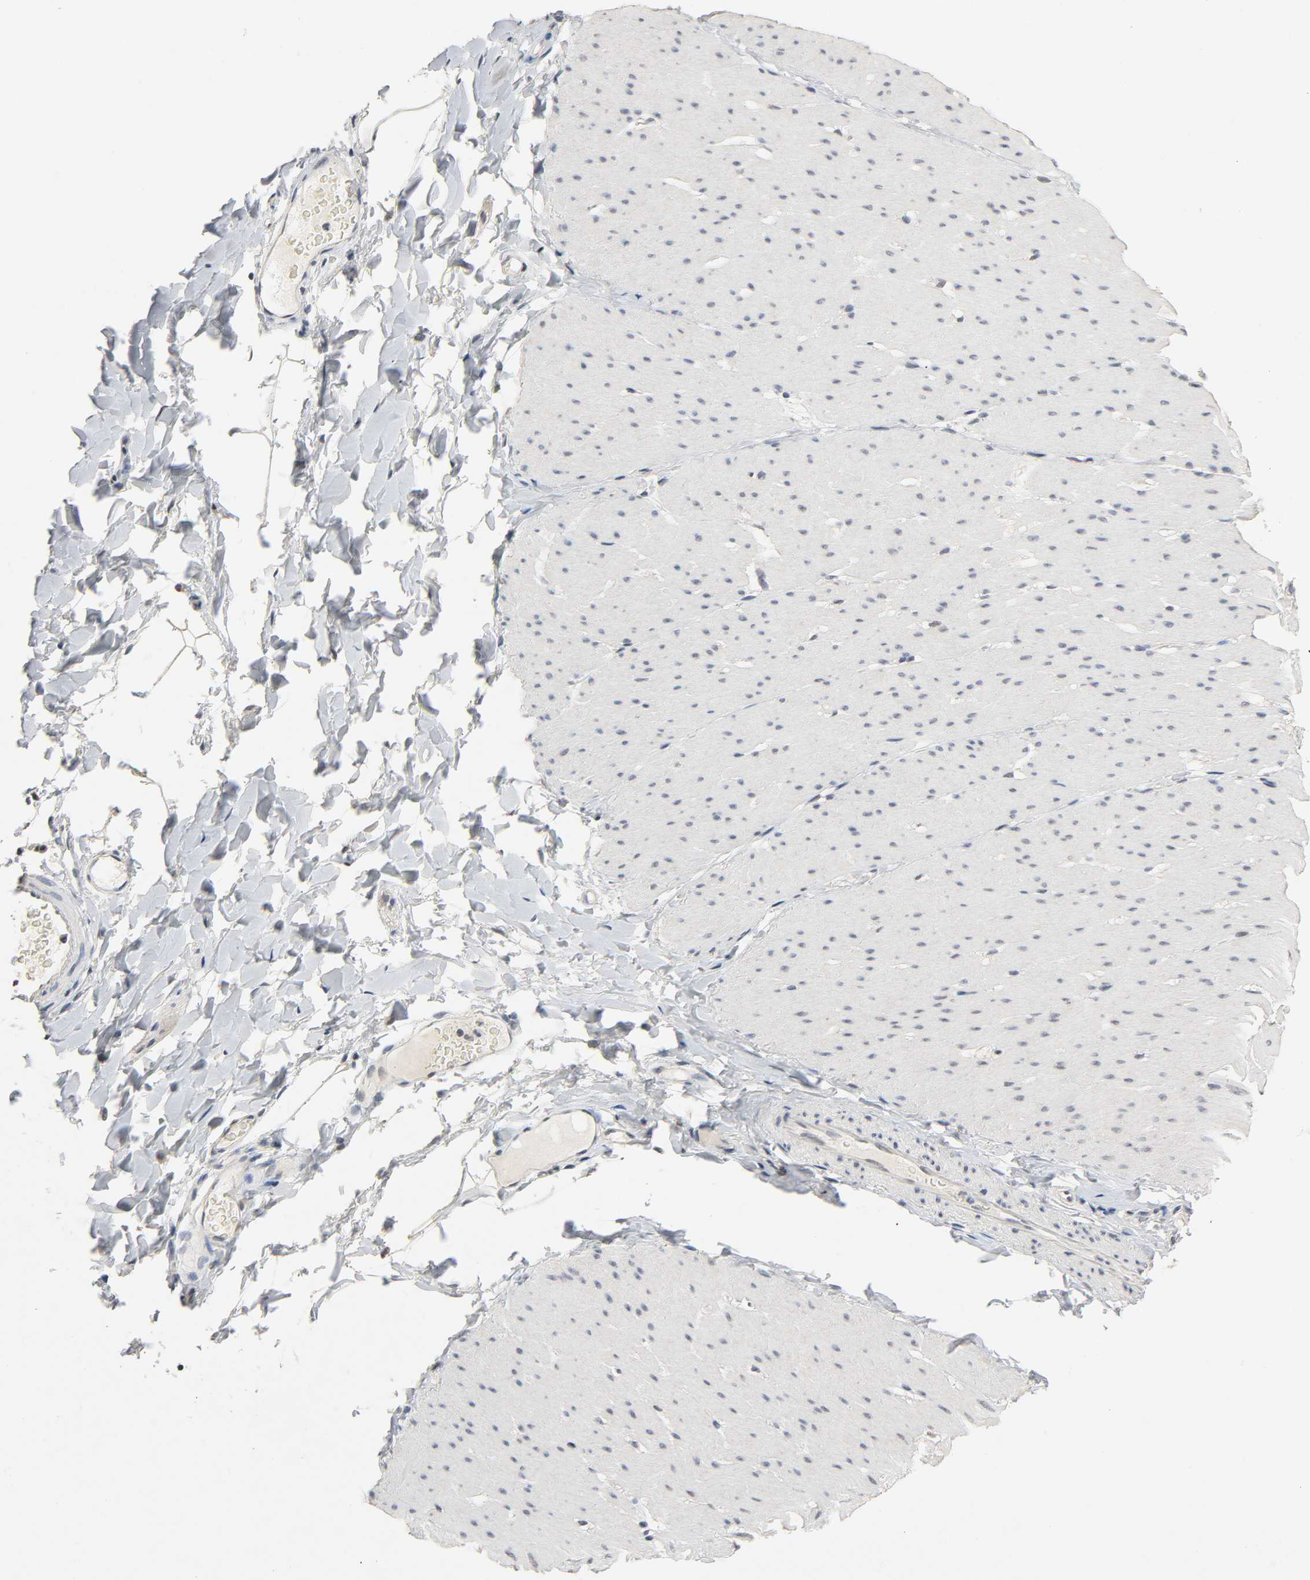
{"staining": {"intensity": "weak", "quantity": "25%-75%", "location": "nuclear"}, "tissue": "smooth muscle", "cell_type": "Smooth muscle cells", "image_type": "normal", "snomed": [{"axis": "morphology", "description": "Normal tissue, NOS"}, {"axis": "topography", "description": "Smooth muscle"}, {"axis": "topography", "description": "Colon"}], "caption": "Protein expression analysis of benign human smooth muscle reveals weak nuclear positivity in about 25%-75% of smooth muscle cells. The protein is stained brown, and the nuclei are stained in blue (DAB (3,3'-diaminobenzidine) IHC with brightfield microscopy, high magnification).", "gene": "MAPKAPK5", "patient": {"sex": "male", "age": 67}}